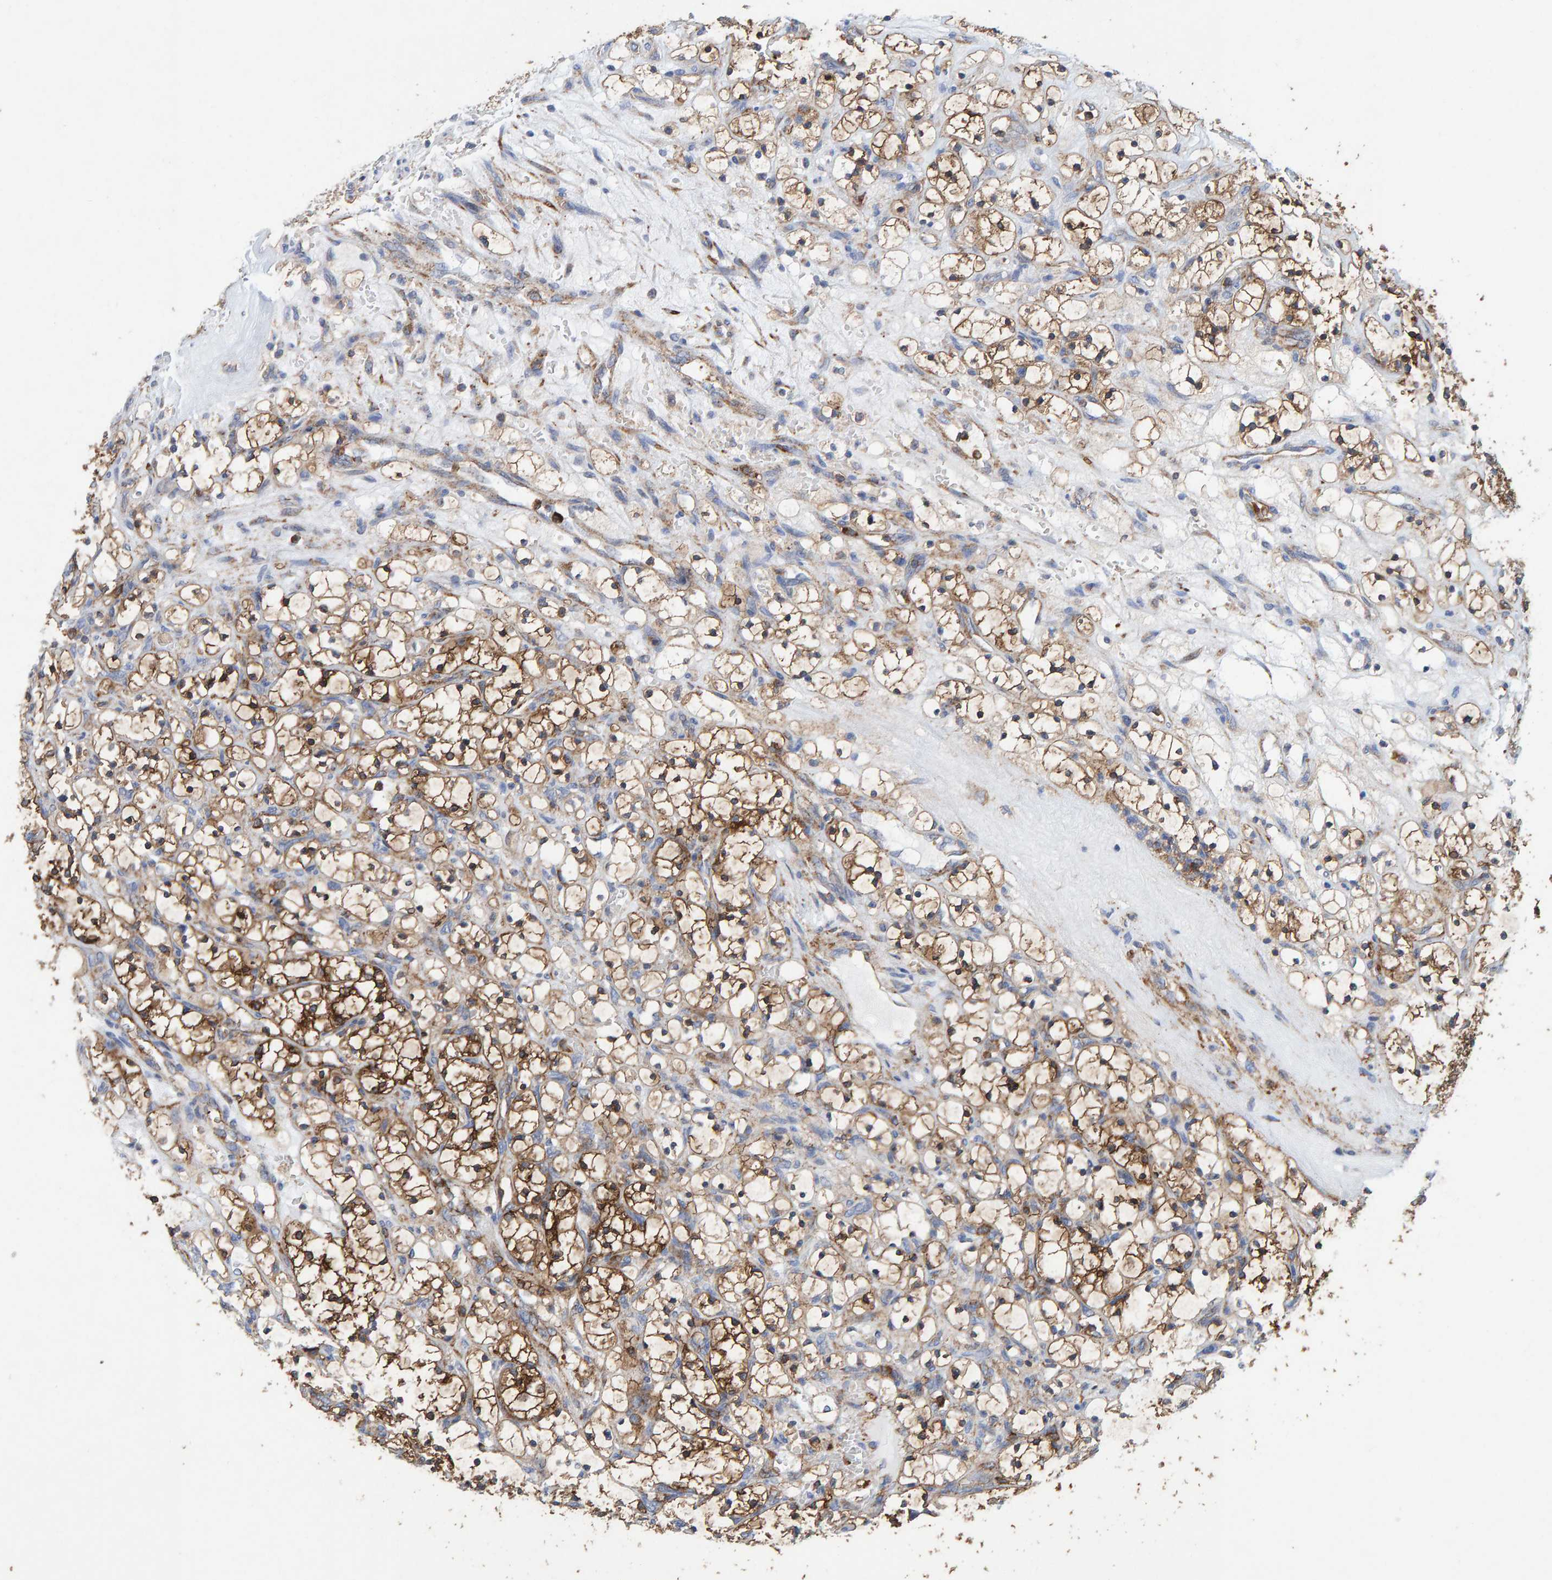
{"staining": {"intensity": "strong", "quantity": ">75%", "location": "cytoplasmic/membranous"}, "tissue": "renal cancer", "cell_type": "Tumor cells", "image_type": "cancer", "snomed": [{"axis": "morphology", "description": "Adenocarcinoma, NOS"}, {"axis": "topography", "description": "Kidney"}], "caption": "An image of human renal adenocarcinoma stained for a protein displays strong cytoplasmic/membranous brown staining in tumor cells. (Stains: DAB (3,3'-diaminobenzidine) in brown, nuclei in blue, Microscopy: brightfield microscopy at high magnification).", "gene": "MVP", "patient": {"sex": "female", "age": 69}}